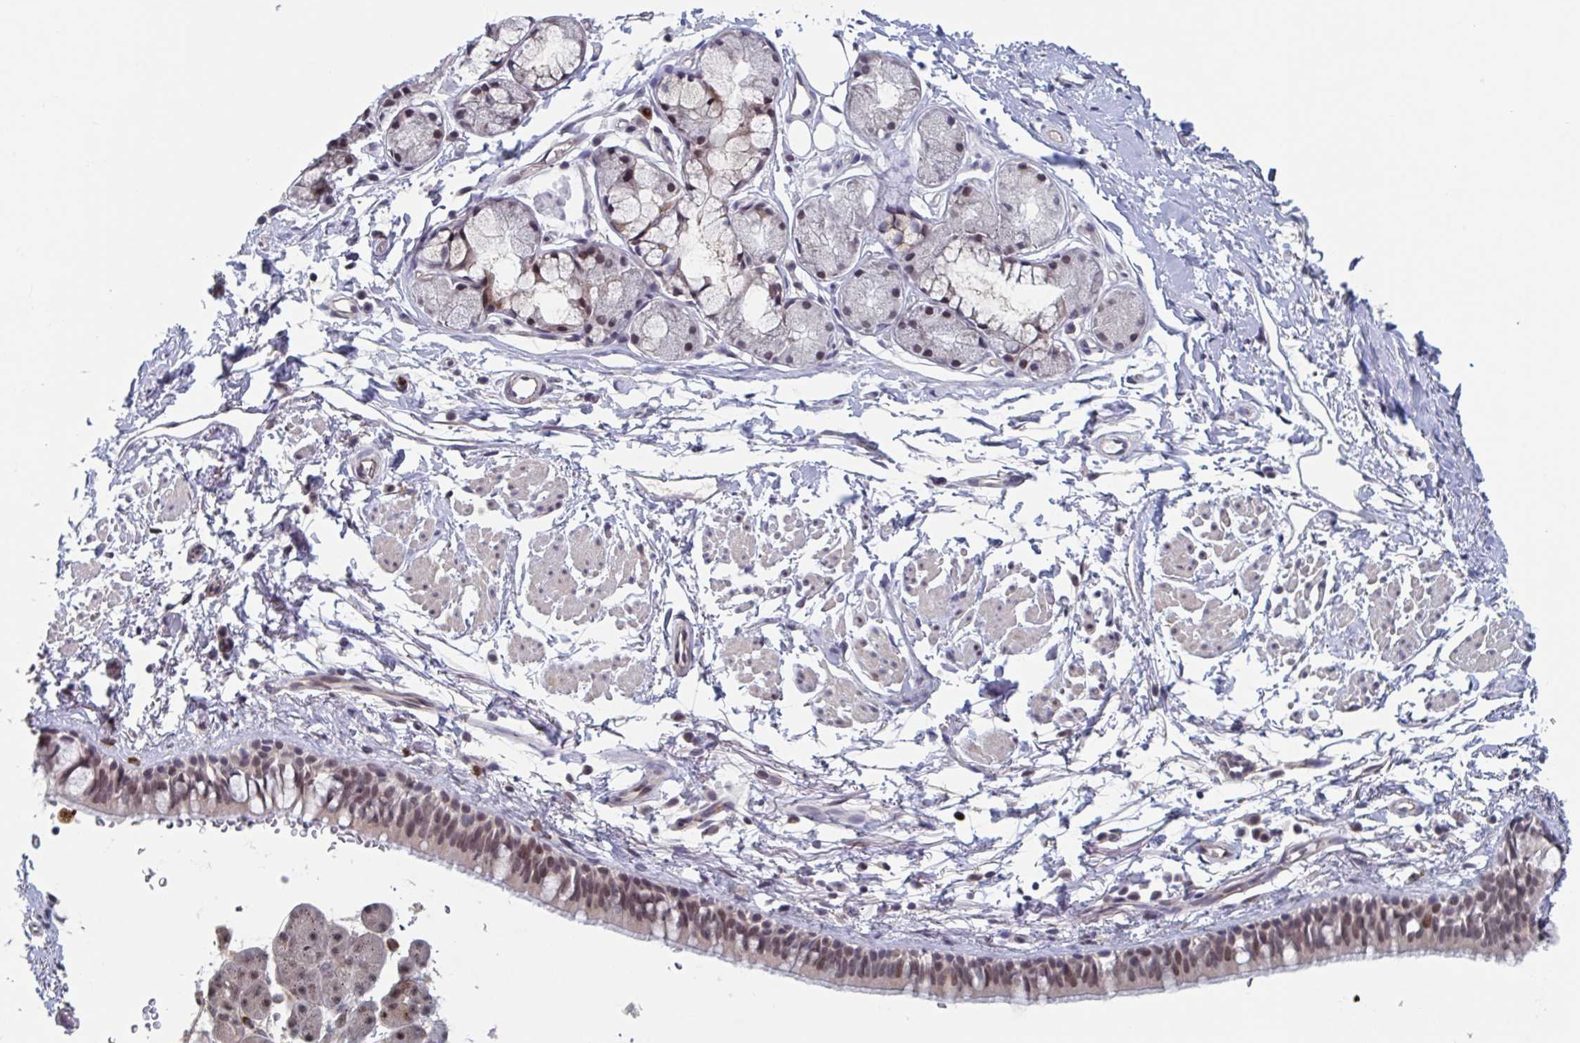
{"staining": {"intensity": "moderate", "quantity": "25%-75%", "location": "nuclear"}, "tissue": "bronchus", "cell_type": "Respiratory epithelial cells", "image_type": "normal", "snomed": [{"axis": "morphology", "description": "Normal tissue, NOS"}, {"axis": "topography", "description": "Lymph node"}, {"axis": "topography", "description": "Cartilage tissue"}, {"axis": "topography", "description": "Bronchus"}], "caption": "Immunohistochemical staining of normal human bronchus reveals medium levels of moderate nuclear expression in about 25%-75% of respiratory epithelial cells.", "gene": "RNF212", "patient": {"sex": "female", "age": 70}}